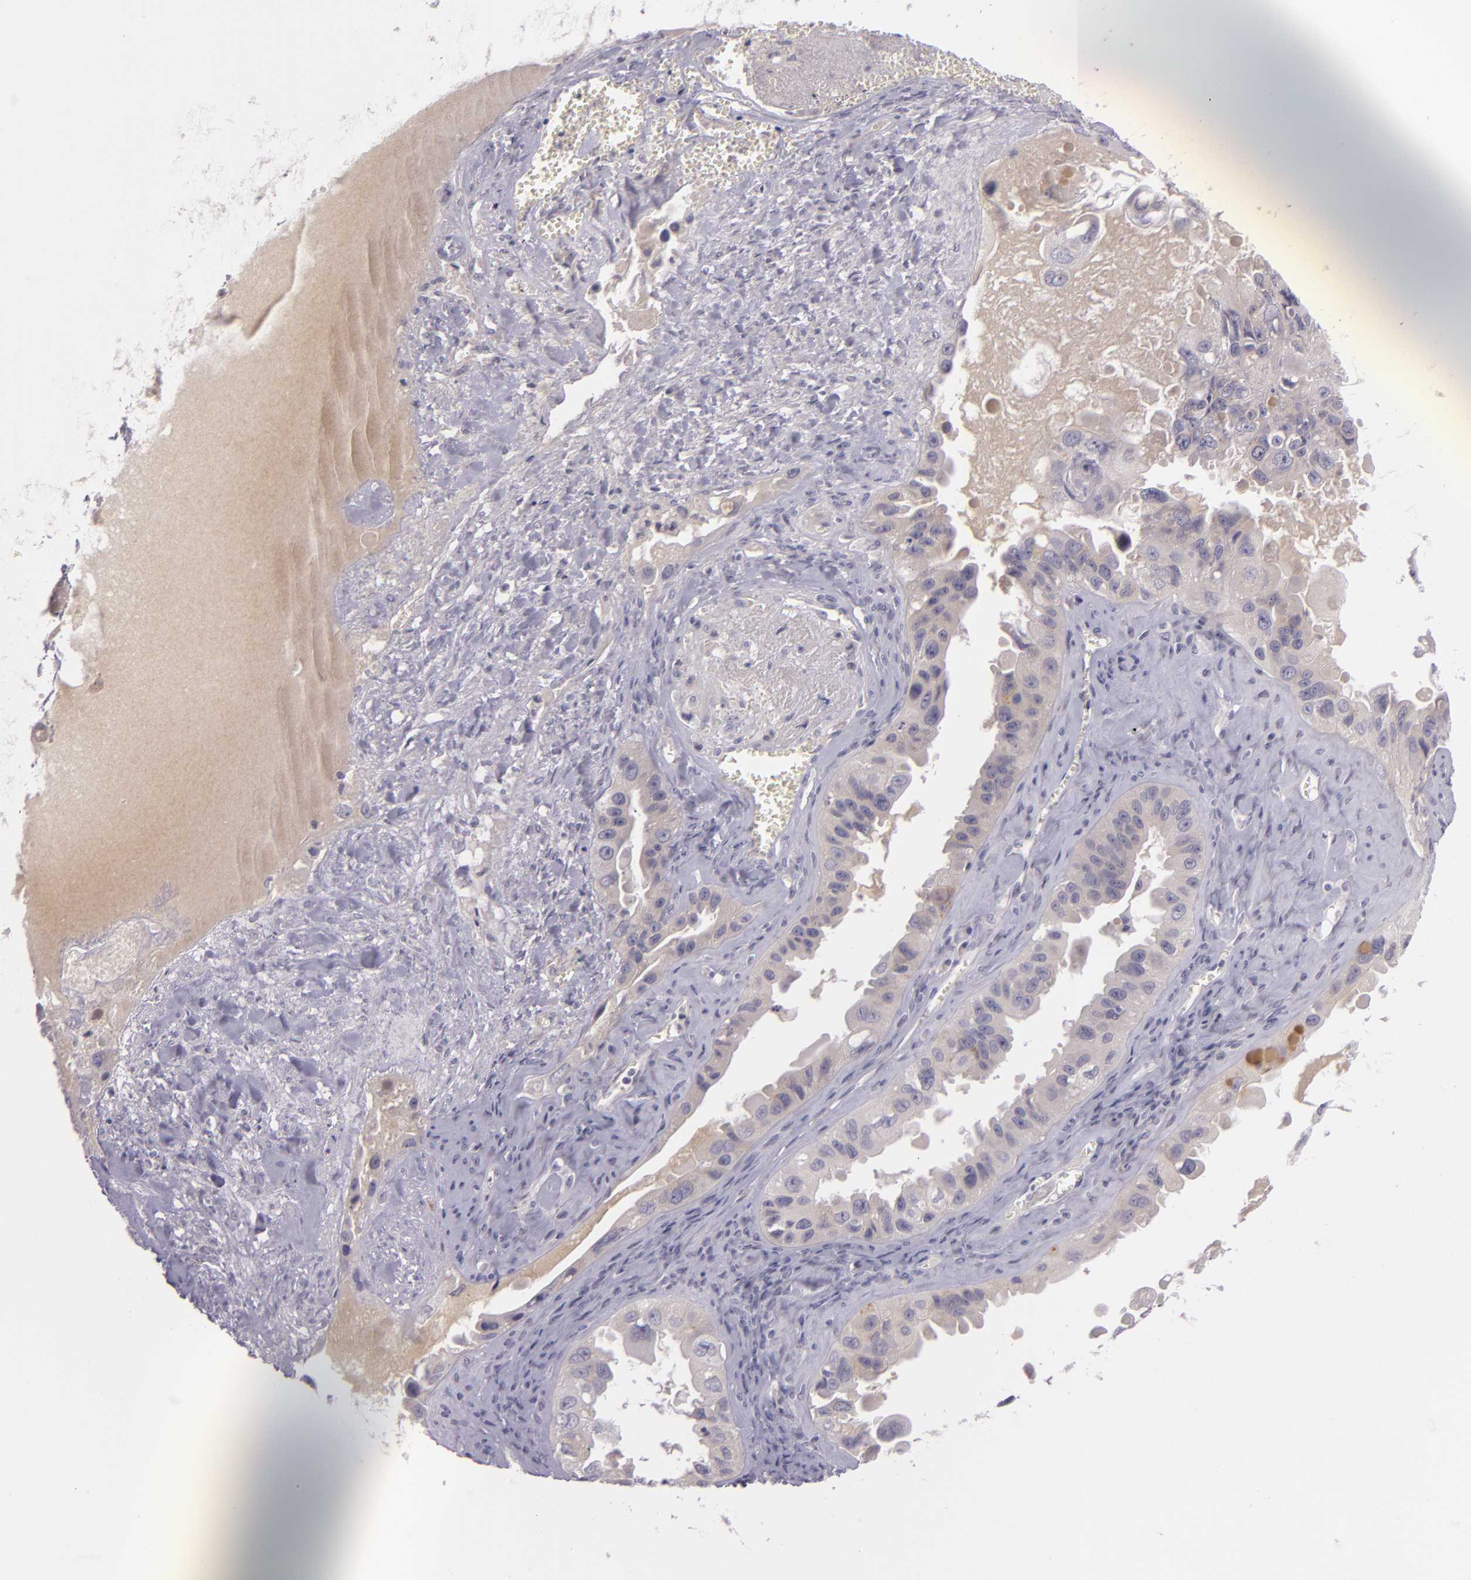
{"staining": {"intensity": "negative", "quantity": "none", "location": "none"}, "tissue": "ovarian cancer", "cell_type": "Tumor cells", "image_type": "cancer", "snomed": [{"axis": "morphology", "description": "Carcinoma, endometroid"}, {"axis": "topography", "description": "Ovary"}], "caption": "A histopathology image of endometroid carcinoma (ovarian) stained for a protein reveals no brown staining in tumor cells.", "gene": "DAG1", "patient": {"sex": "female", "age": 85}}